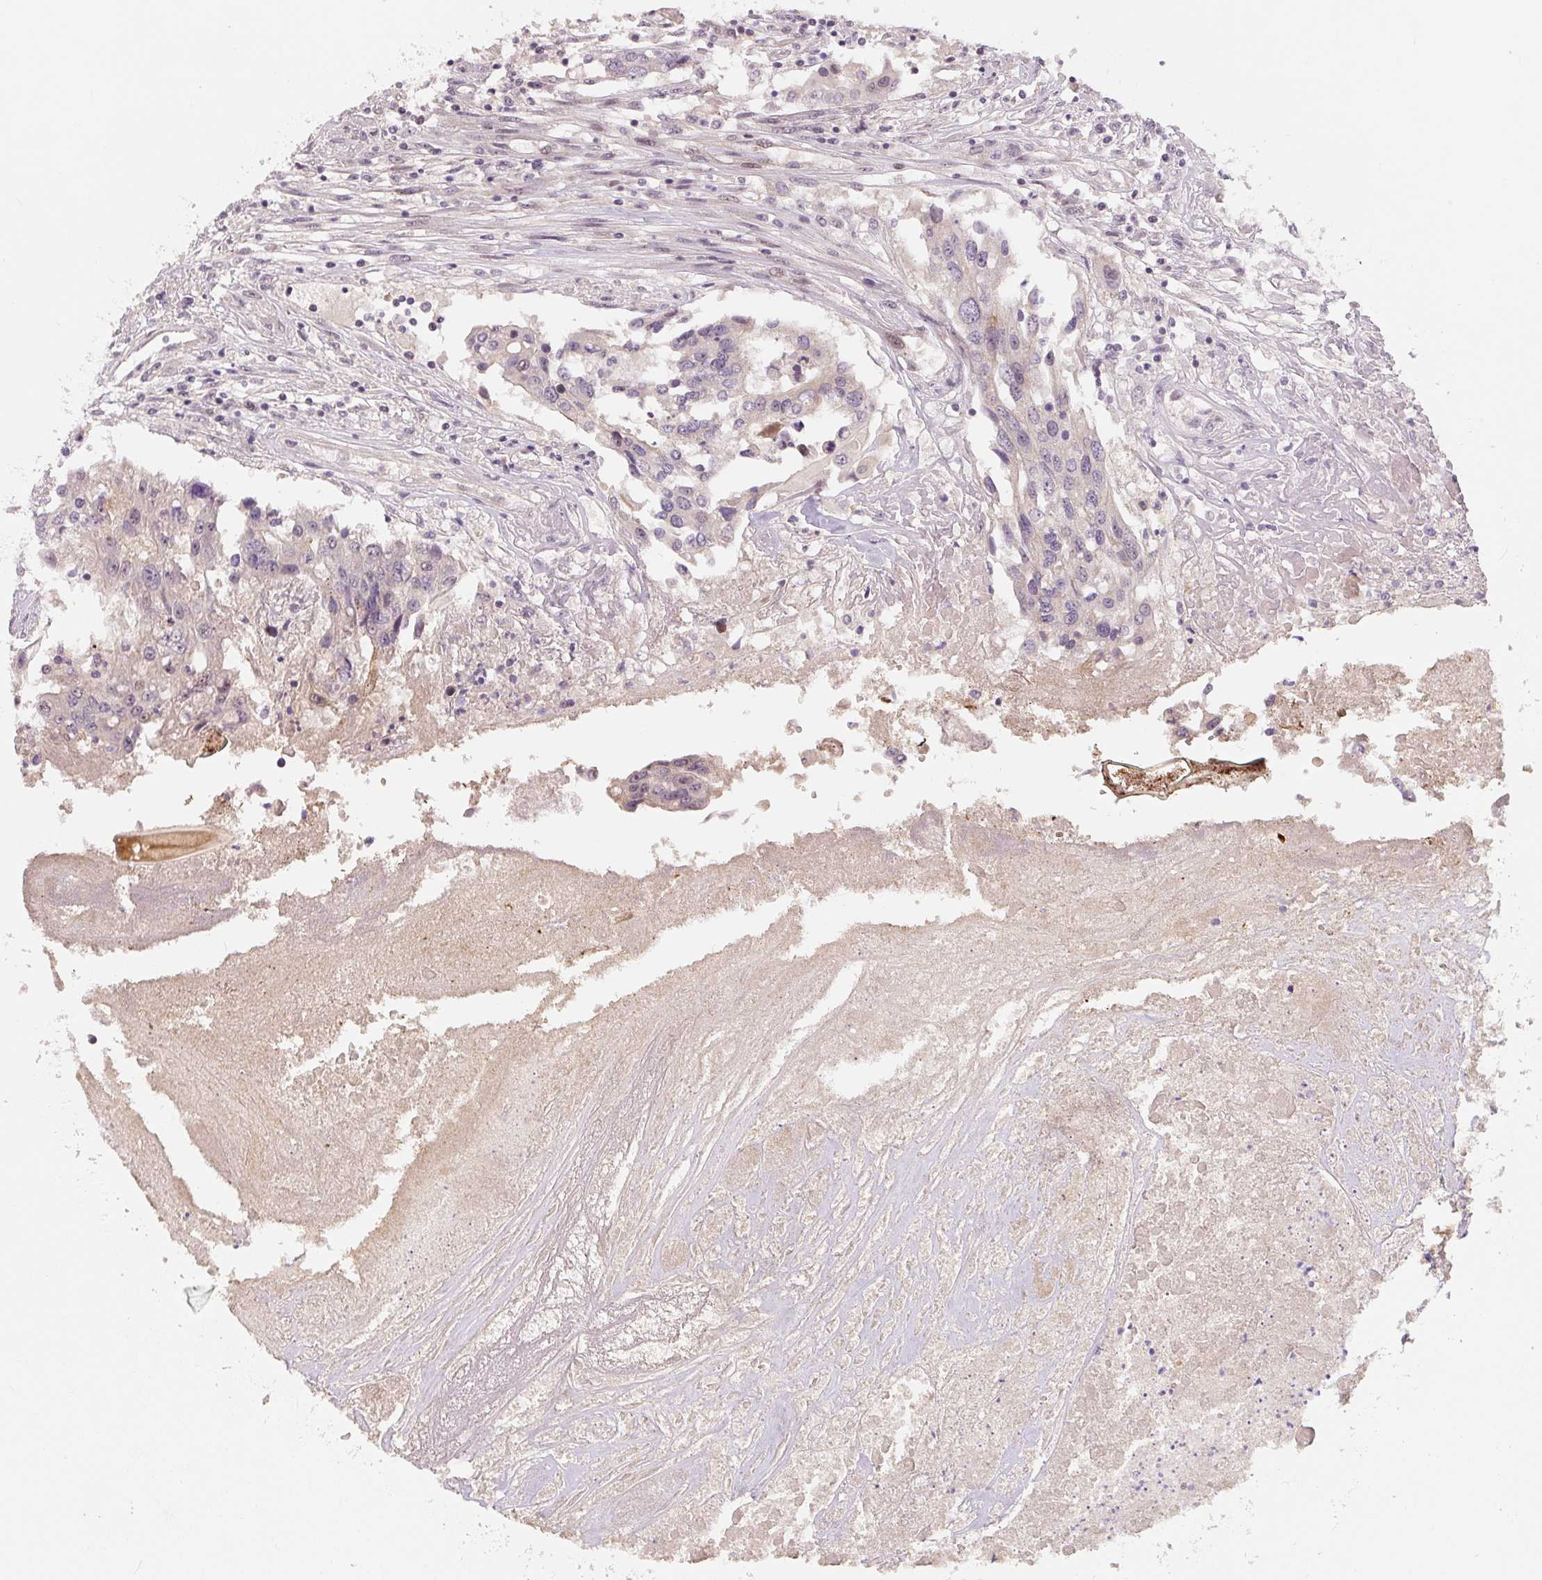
{"staining": {"intensity": "negative", "quantity": "none", "location": "none"}, "tissue": "colorectal cancer", "cell_type": "Tumor cells", "image_type": "cancer", "snomed": [{"axis": "morphology", "description": "Adenocarcinoma, NOS"}, {"axis": "topography", "description": "Colon"}], "caption": "This is an IHC photomicrograph of adenocarcinoma (colorectal). There is no staining in tumor cells.", "gene": "PWWP3B", "patient": {"sex": "male", "age": 77}}